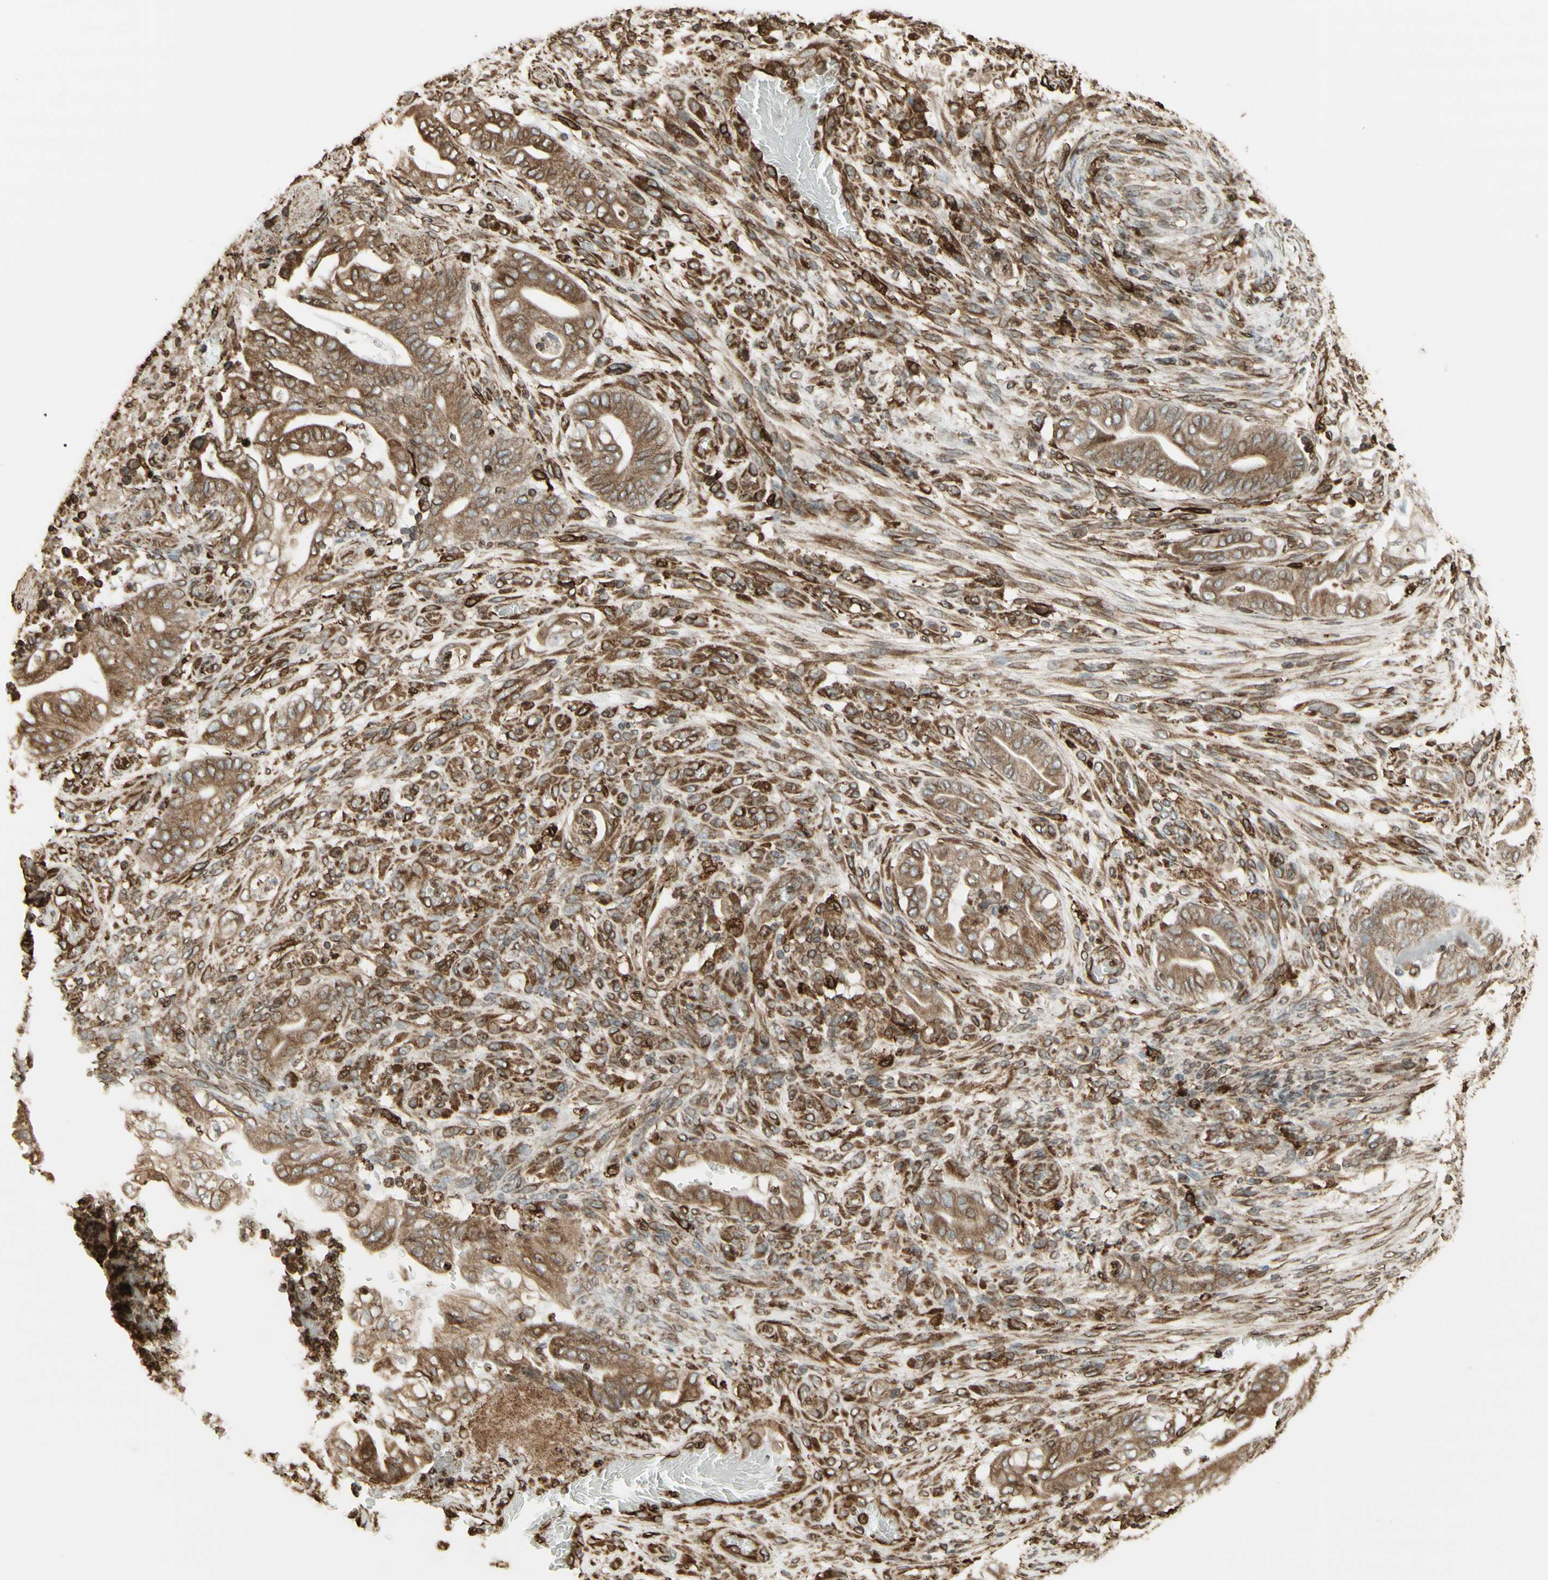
{"staining": {"intensity": "moderate", "quantity": ">75%", "location": "cytoplasmic/membranous"}, "tissue": "stomach cancer", "cell_type": "Tumor cells", "image_type": "cancer", "snomed": [{"axis": "morphology", "description": "Adenocarcinoma, NOS"}, {"axis": "topography", "description": "Stomach"}], "caption": "A brown stain highlights moderate cytoplasmic/membranous staining of a protein in stomach cancer (adenocarcinoma) tumor cells.", "gene": "CANX", "patient": {"sex": "female", "age": 73}}